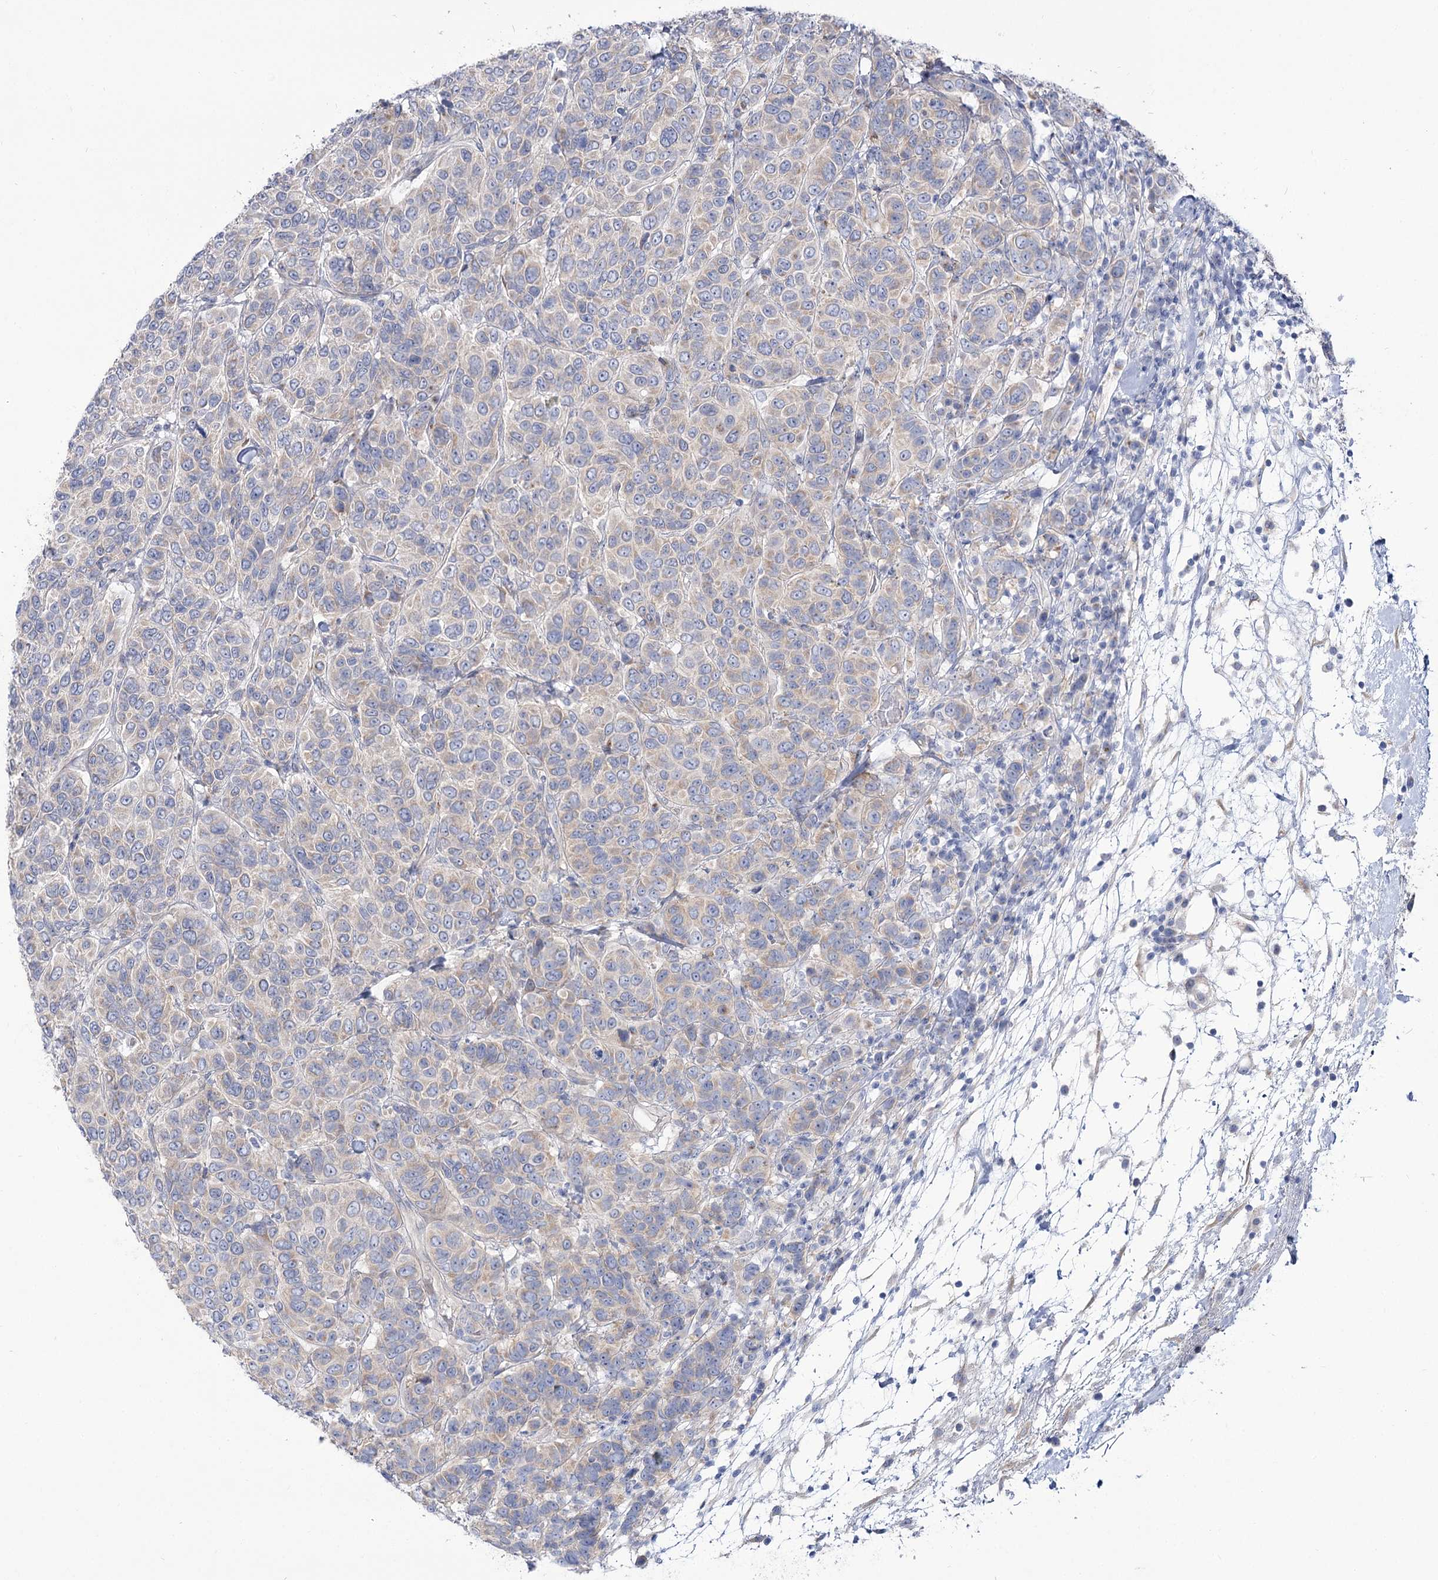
{"staining": {"intensity": "negative", "quantity": "none", "location": "none"}, "tissue": "breast cancer", "cell_type": "Tumor cells", "image_type": "cancer", "snomed": [{"axis": "morphology", "description": "Duct carcinoma"}, {"axis": "topography", "description": "Breast"}], "caption": "Breast cancer (invasive ductal carcinoma) stained for a protein using immunohistochemistry demonstrates no staining tumor cells.", "gene": "SUOX", "patient": {"sex": "female", "age": 55}}